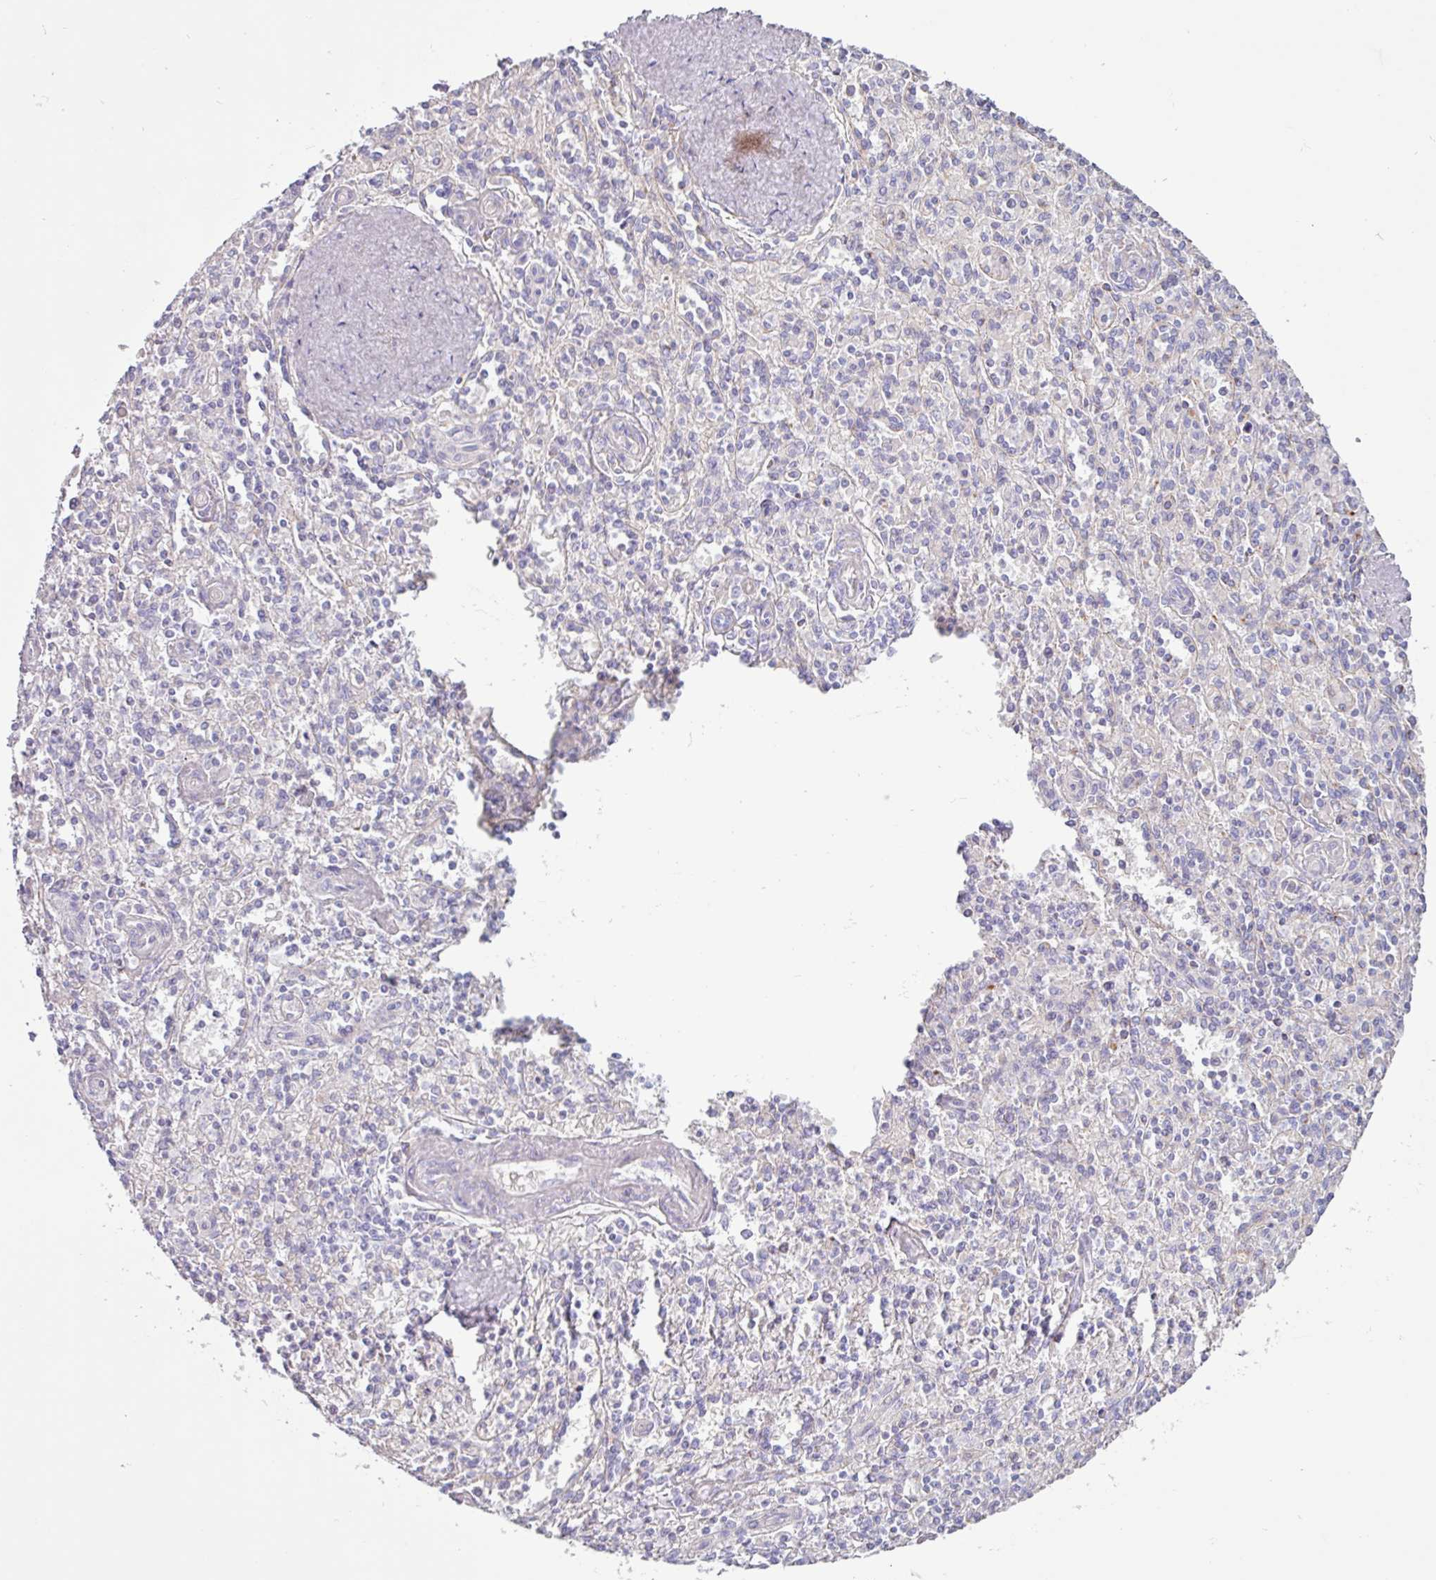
{"staining": {"intensity": "negative", "quantity": "none", "location": "none"}, "tissue": "spleen", "cell_type": "Cells in red pulp", "image_type": "normal", "snomed": [{"axis": "morphology", "description": "Normal tissue, NOS"}, {"axis": "topography", "description": "Spleen"}], "caption": "Cells in red pulp are negative for protein expression in unremarkable human spleen. (DAB immunohistochemistry (IHC) with hematoxylin counter stain).", "gene": "AMIGO2", "patient": {"sex": "female", "age": 70}}